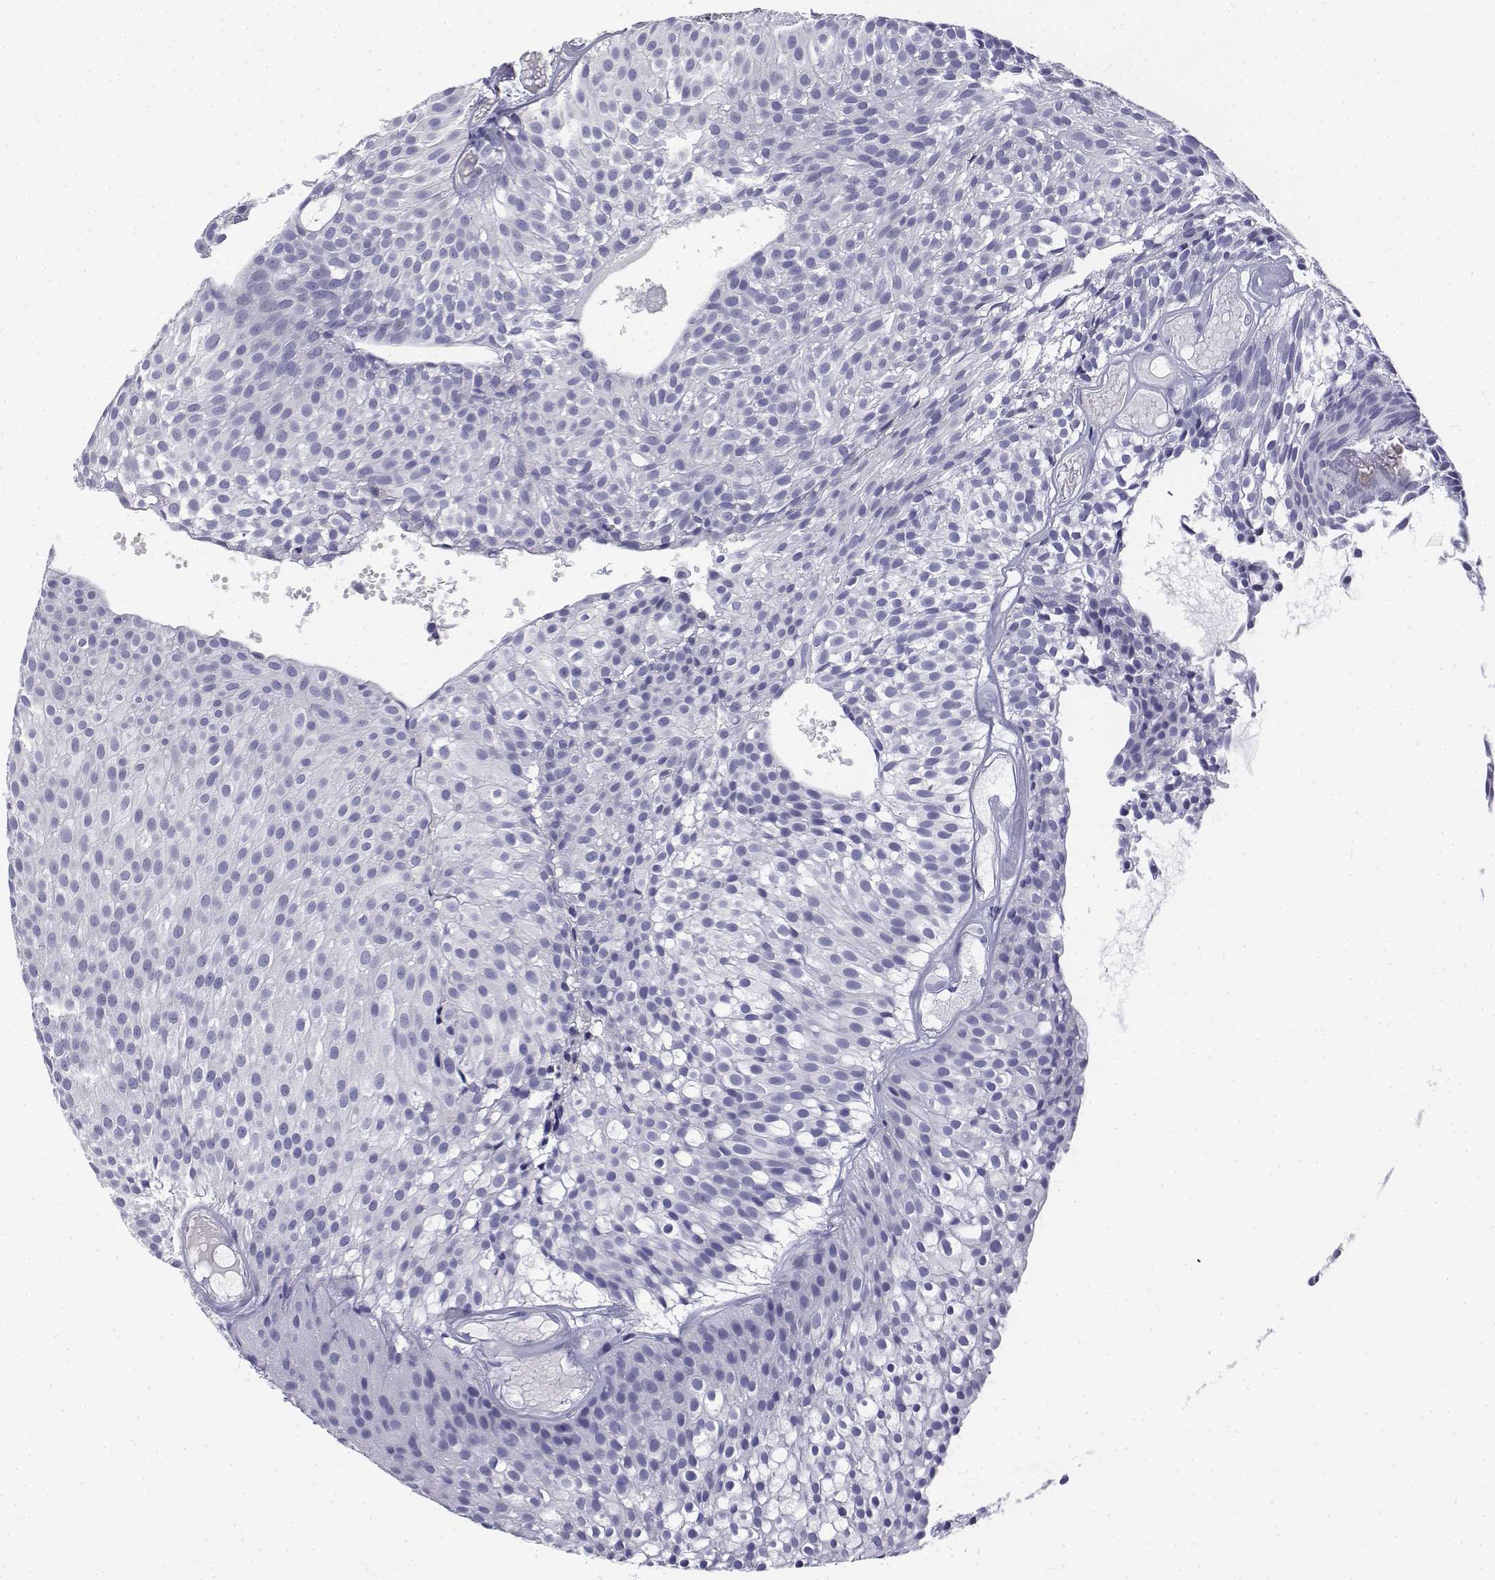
{"staining": {"intensity": "negative", "quantity": "none", "location": "none"}, "tissue": "urothelial cancer", "cell_type": "Tumor cells", "image_type": "cancer", "snomed": [{"axis": "morphology", "description": "Urothelial carcinoma, Low grade"}, {"axis": "topography", "description": "Urinary bladder"}], "caption": "Urothelial carcinoma (low-grade) was stained to show a protein in brown. There is no significant positivity in tumor cells. (Brightfield microscopy of DAB (3,3'-diaminobenzidine) immunohistochemistry at high magnification).", "gene": "CD3E", "patient": {"sex": "male", "age": 63}}